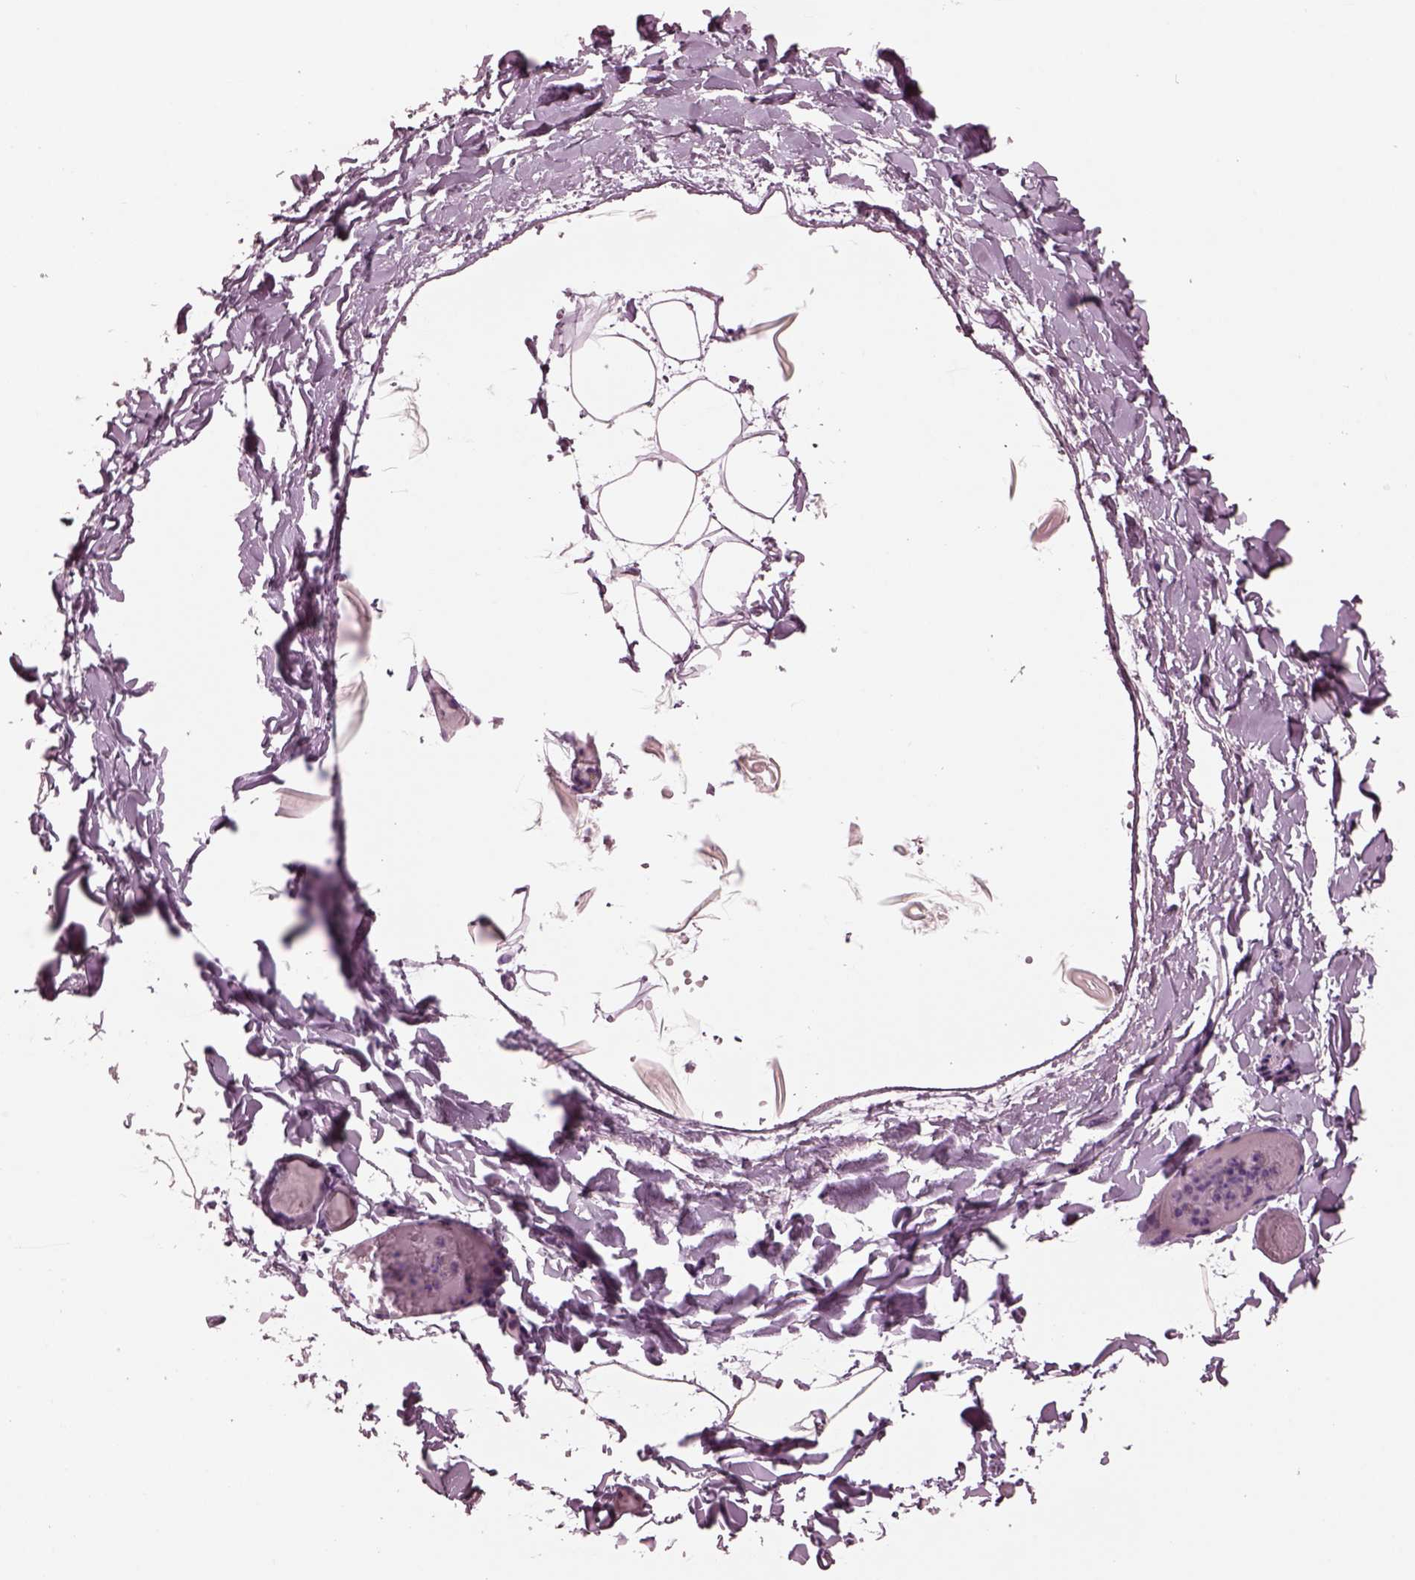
{"staining": {"intensity": "negative", "quantity": "none", "location": "none"}, "tissue": "adipose tissue", "cell_type": "Adipocytes", "image_type": "normal", "snomed": [{"axis": "morphology", "description": "Normal tissue, NOS"}, {"axis": "topography", "description": "Gallbladder"}, {"axis": "topography", "description": "Peripheral nerve tissue"}], "caption": "DAB immunohistochemical staining of unremarkable human adipose tissue displays no significant expression in adipocytes.", "gene": "AP4M1", "patient": {"sex": "female", "age": 45}}